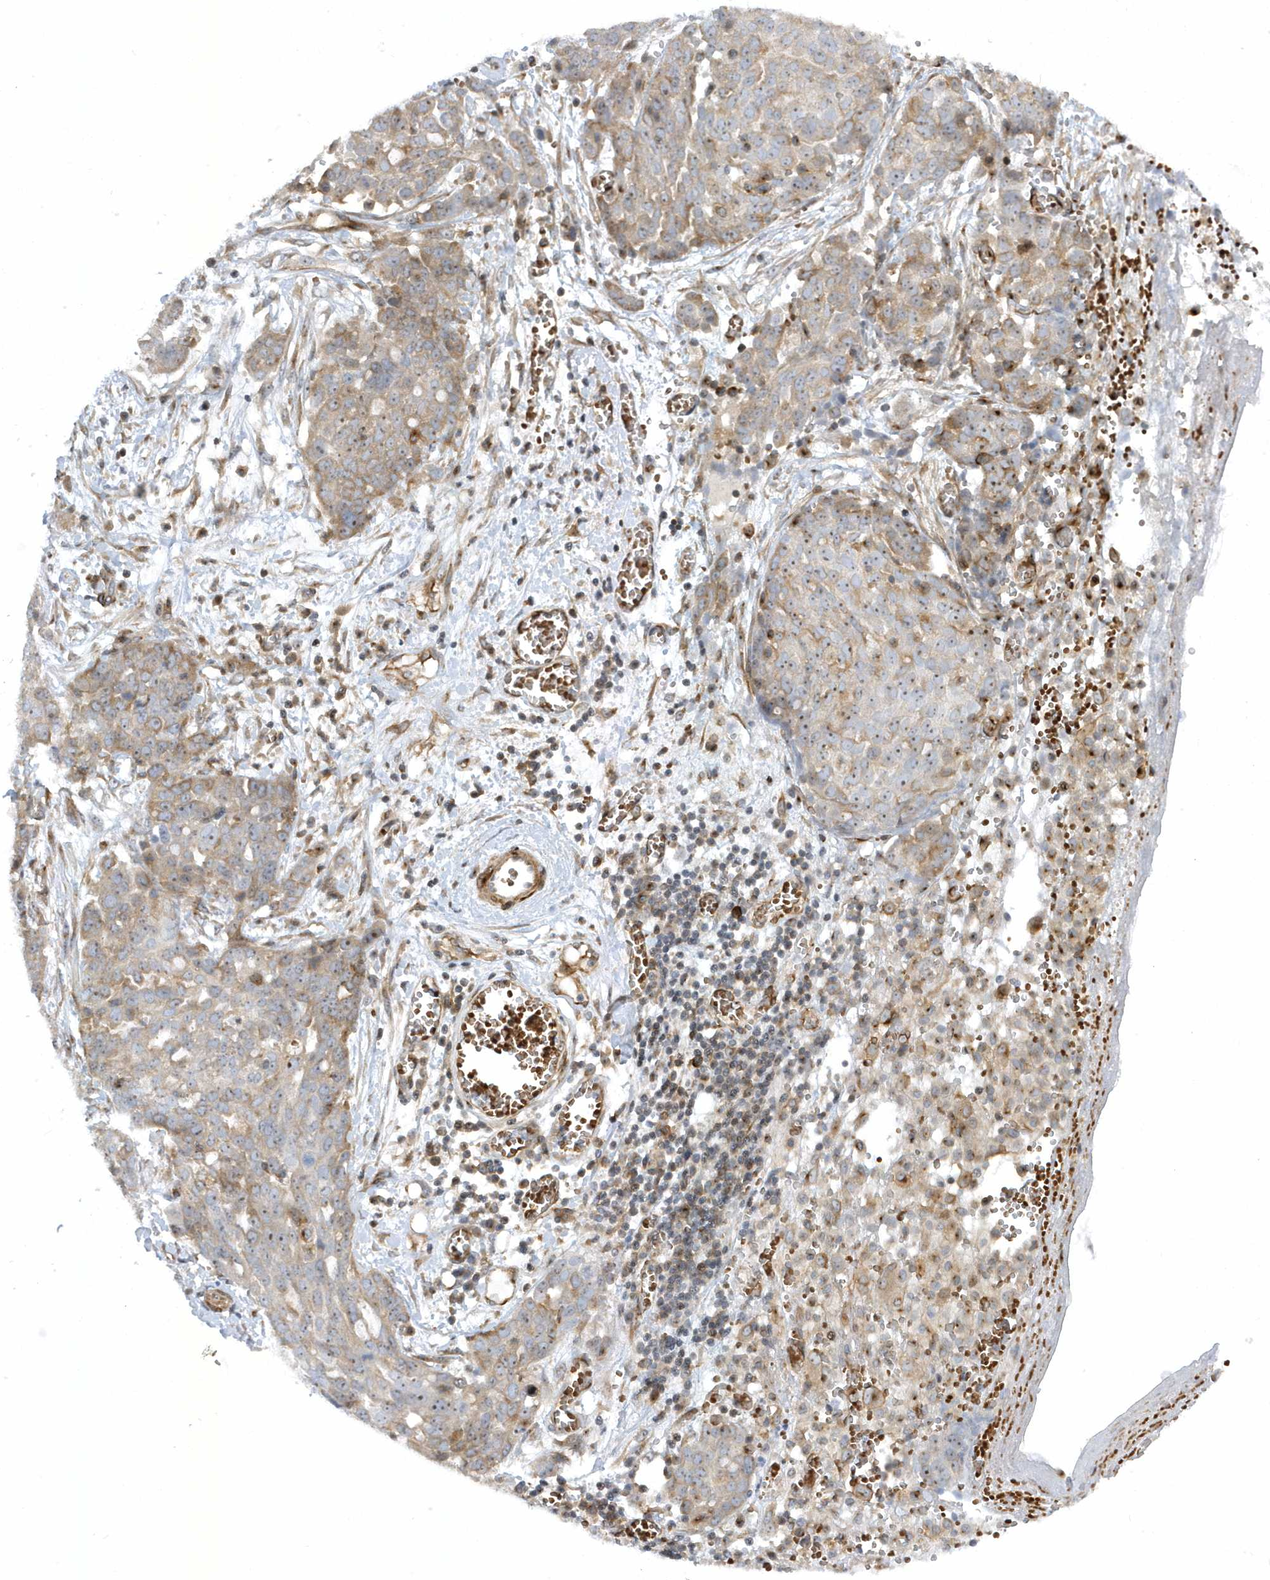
{"staining": {"intensity": "moderate", "quantity": "<25%", "location": "cytoplasmic/membranous,nuclear"}, "tissue": "ovarian cancer", "cell_type": "Tumor cells", "image_type": "cancer", "snomed": [{"axis": "morphology", "description": "Cystadenocarcinoma, serous, NOS"}, {"axis": "topography", "description": "Soft tissue"}, {"axis": "topography", "description": "Ovary"}], "caption": "Ovarian serous cystadenocarcinoma stained for a protein exhibits moderate cytoplasmic/membranous and nuclear positivity in tumor cells.", "gene": "MAP7D3", "patient": {"sex": "female", "age": 57}}